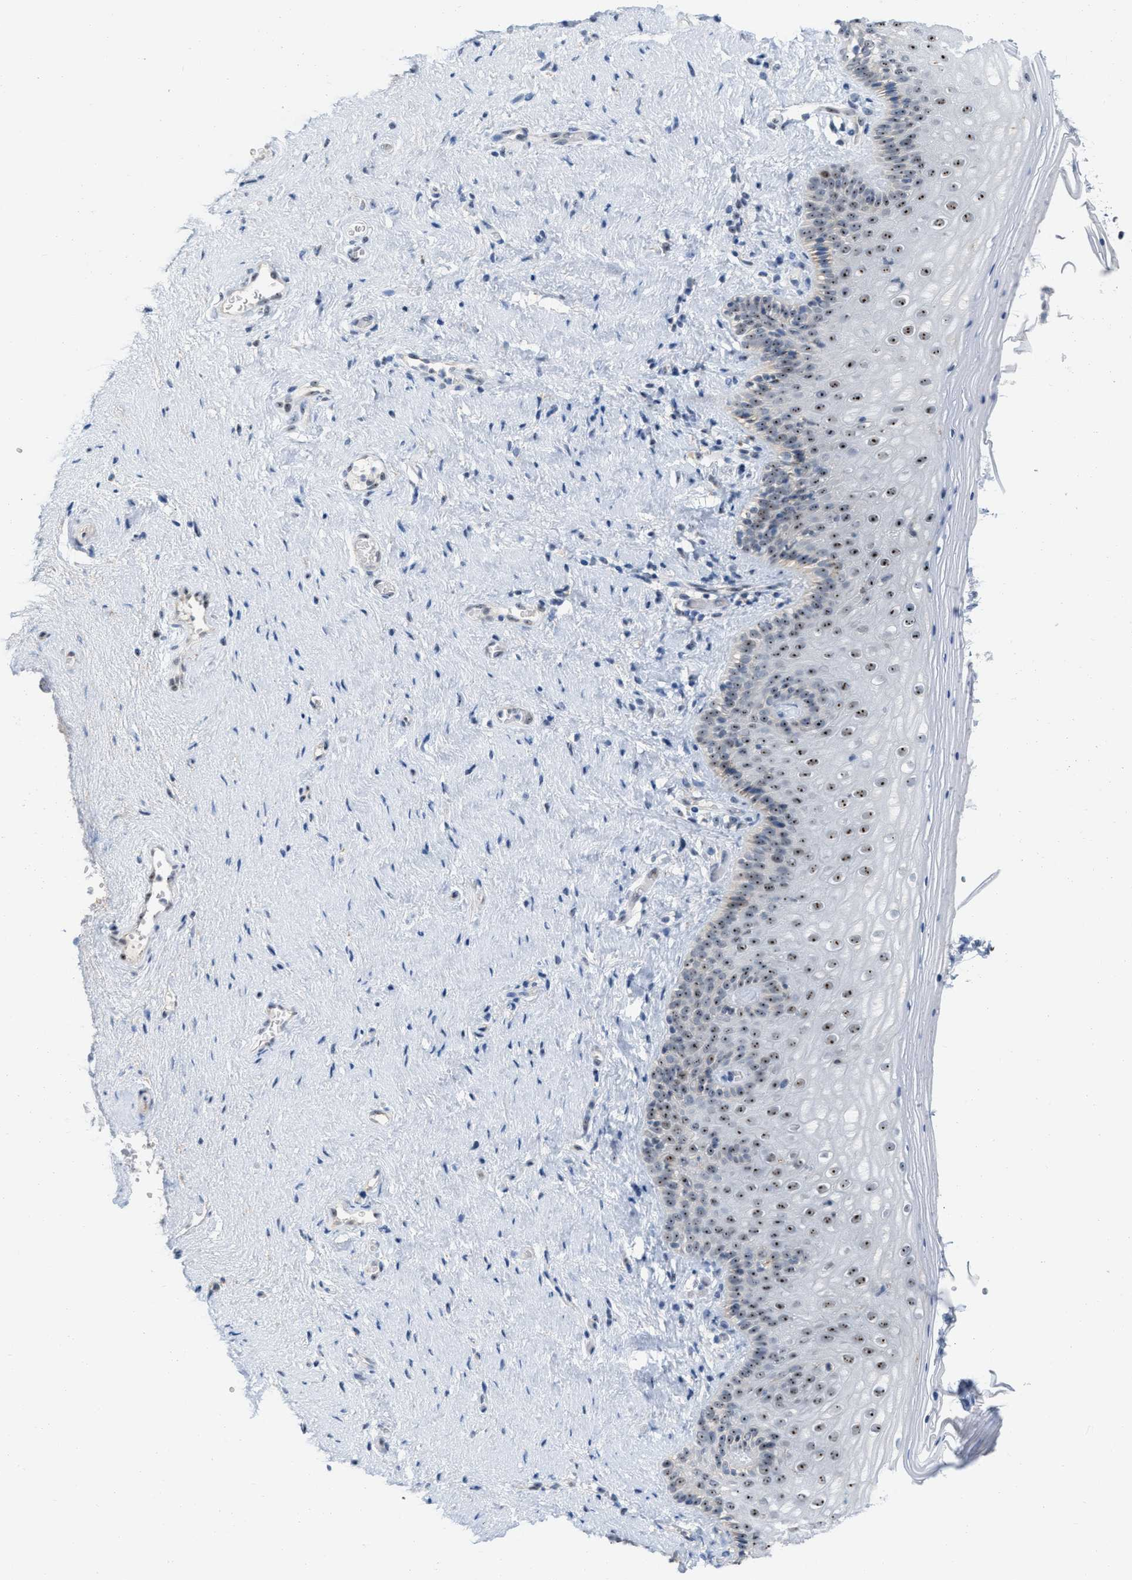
{"staining": {"intensity": "moderate", "quantity": ">75%", "location": "nuclear"}, "tissue": "vagina", "cell_type": "Squamous epithelial cells", "image_type": "normal", "snomed": [{"axis": "morphology", "description": "Normal tissue, NOS"}, {"axis": "topography", "description": "Vagina"}], "caption": "Immunohistochemistry (DAB) staining of benign vagina reveals moderate nuclear protein expression in approximately >75% of squamous epithelial cells.", "gene": "ELAC2", "patient": {"sex": "female", "age": 44}}